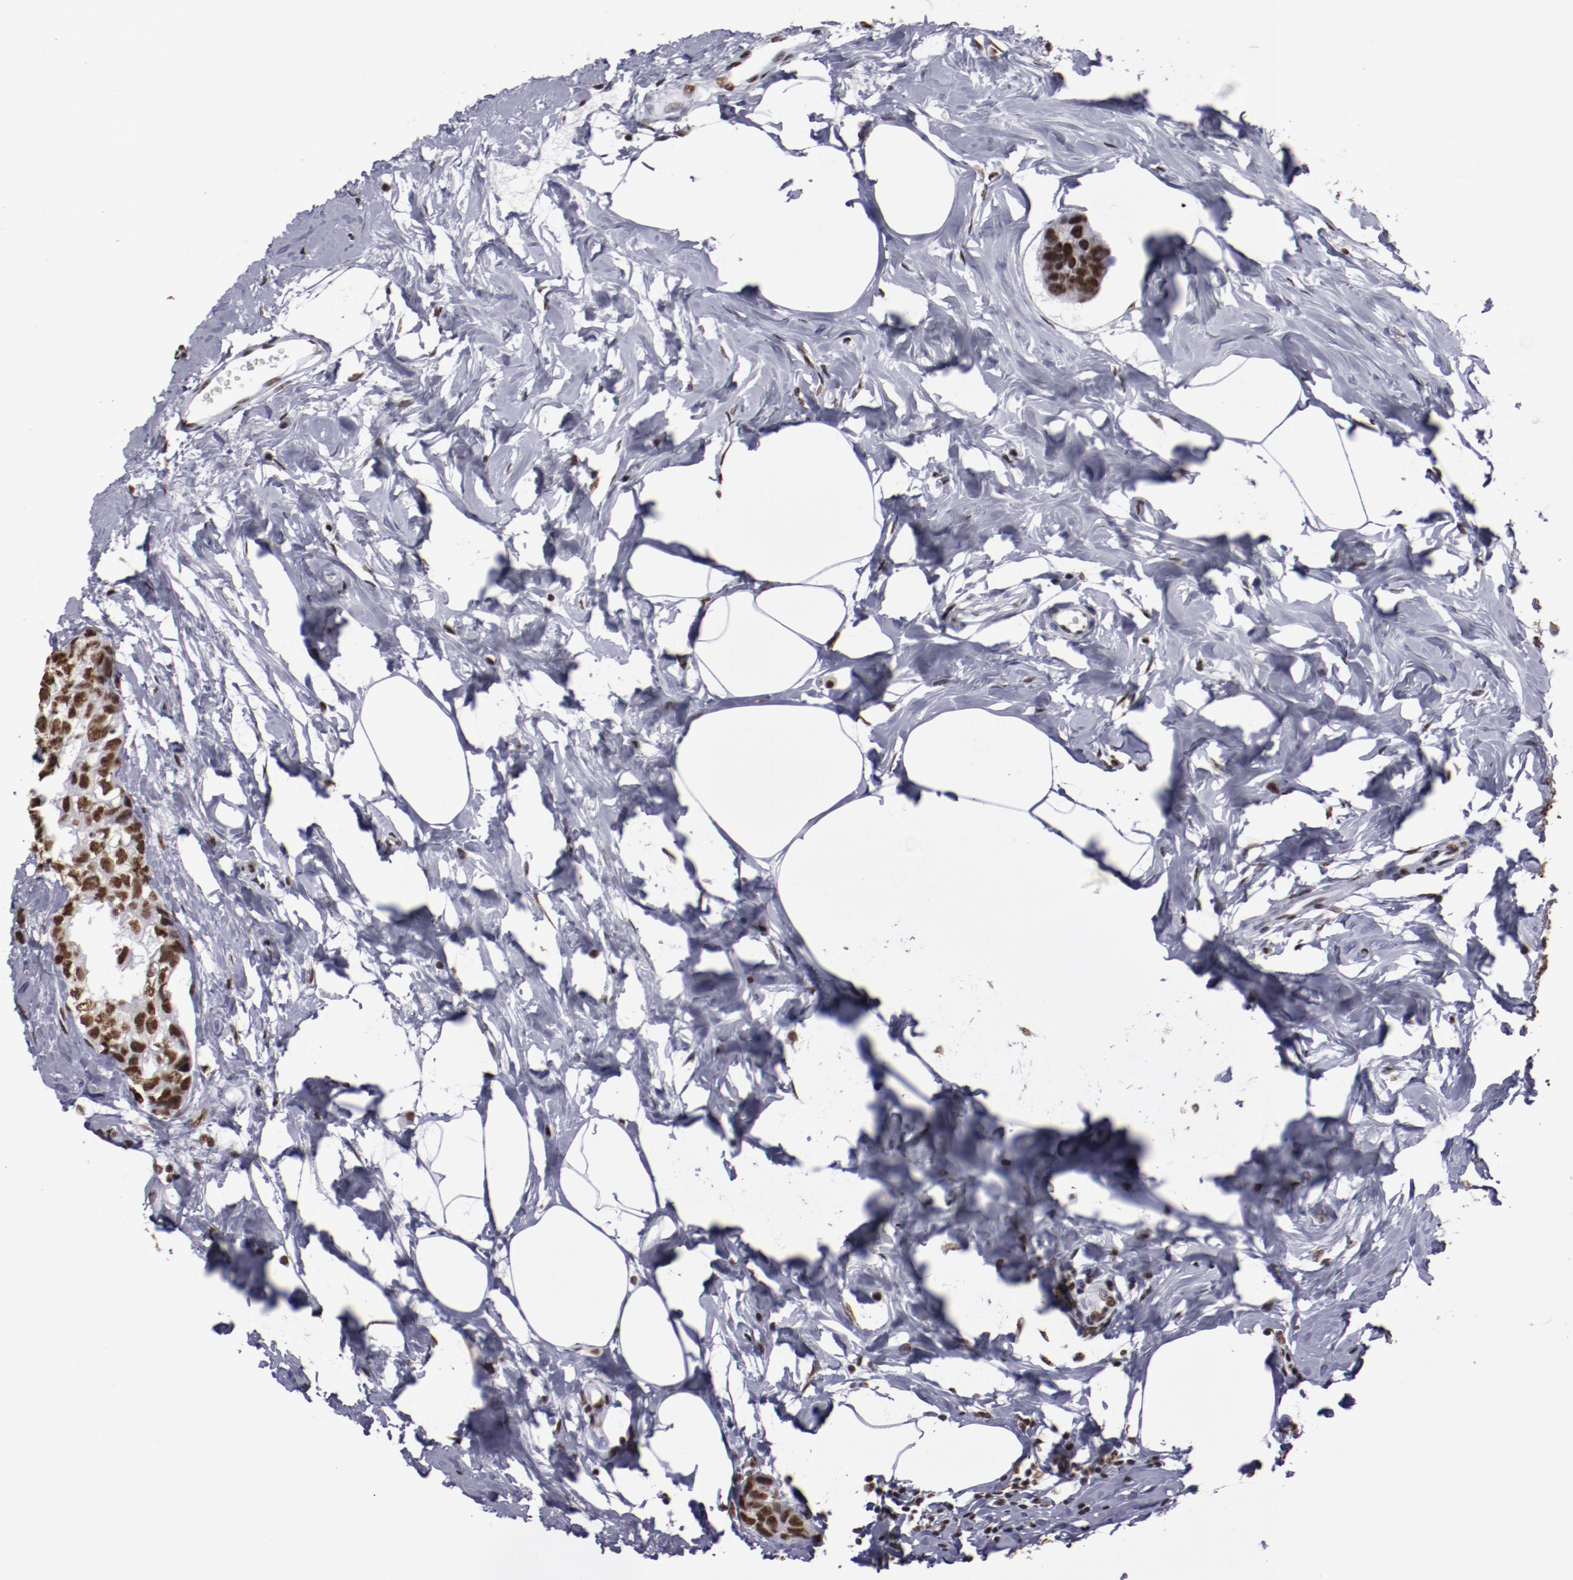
{"staining": {"intensity": "strong", "quantity": ">75%", "location": "nuclear"}, "tissue": "breast cancer", "cell_type": "Tumor cells", "image_type": "cancer", "snomed": [{"axis": "morphology", "description": "Normal tissue, NOS"}, {"axis": "morphology", "description": "Duct carcinoma"}, {"axis": "topography", "description": "Breast"}], "caption": "Immunohistochemical staining of infiltrating ductal carcinoma (breast) demonstrates high levels of strong nuclear protein positivity in approximately >75% of tumor cells. (DAB (3,3'-diaminobenzidine) = brown stain, brightfield microscopy at high magnification).", "gene": "HNRNPA2B1", "patient": {"sex": "female", "age": 50}}